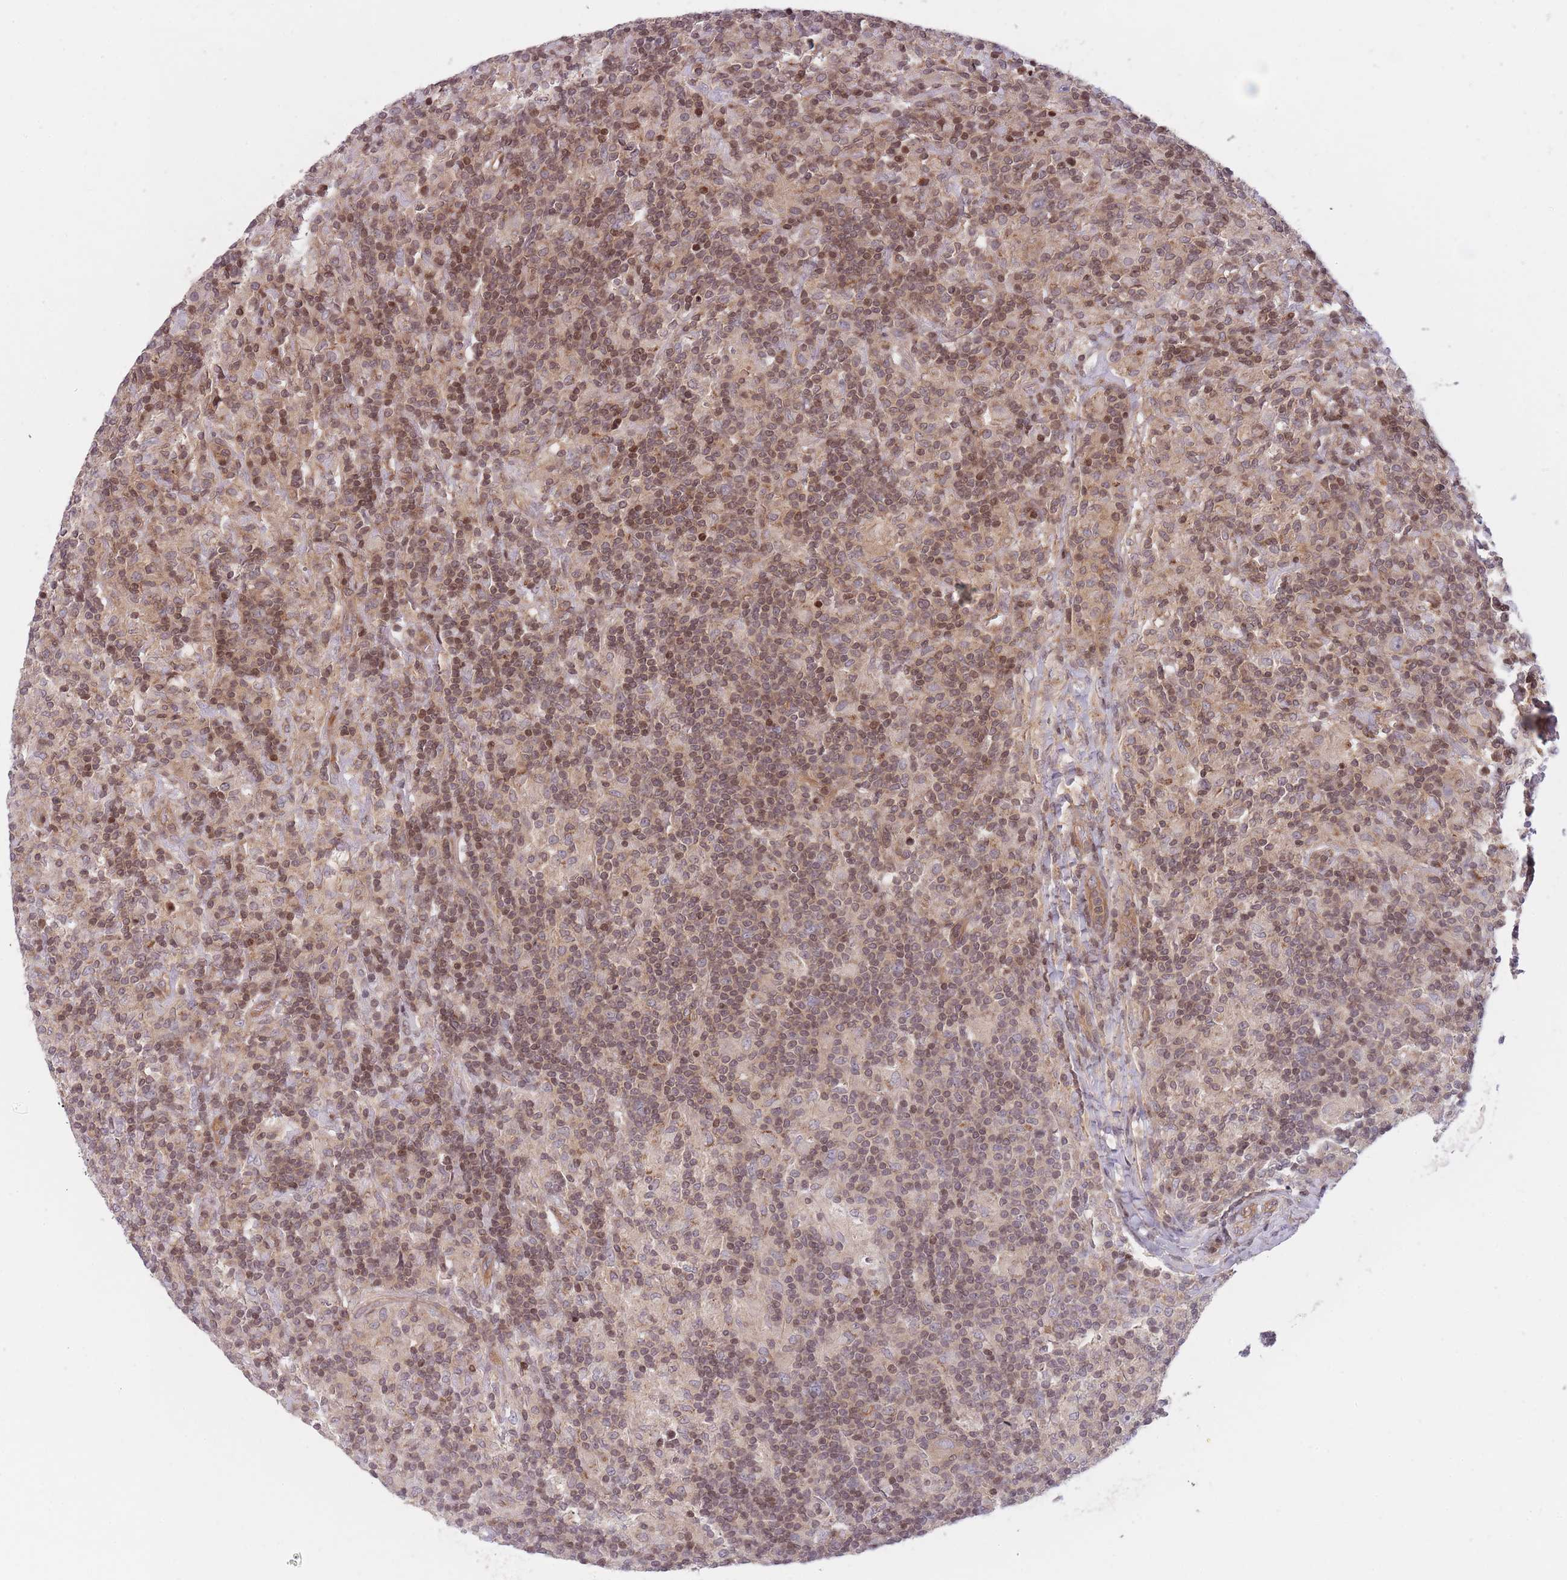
{"staining": {"intensity": "negative", "quantity": "none", "location": "none"}, "tissue": "lymphoma", "cell_type": "Tumor cells", "image_type": "cancer", "snomed": [{"axis": "morphology", "description": "Hodgkin's disease, NOS"}, {"axis": "topography", "description": "Lymph node"}], "caption": "This is an IHC histopathology image of Hodgkin's disease. There is no expression in tumor cells.", "gene": "SLC35F5", "patient": {"sex": "male", "age": 70}}